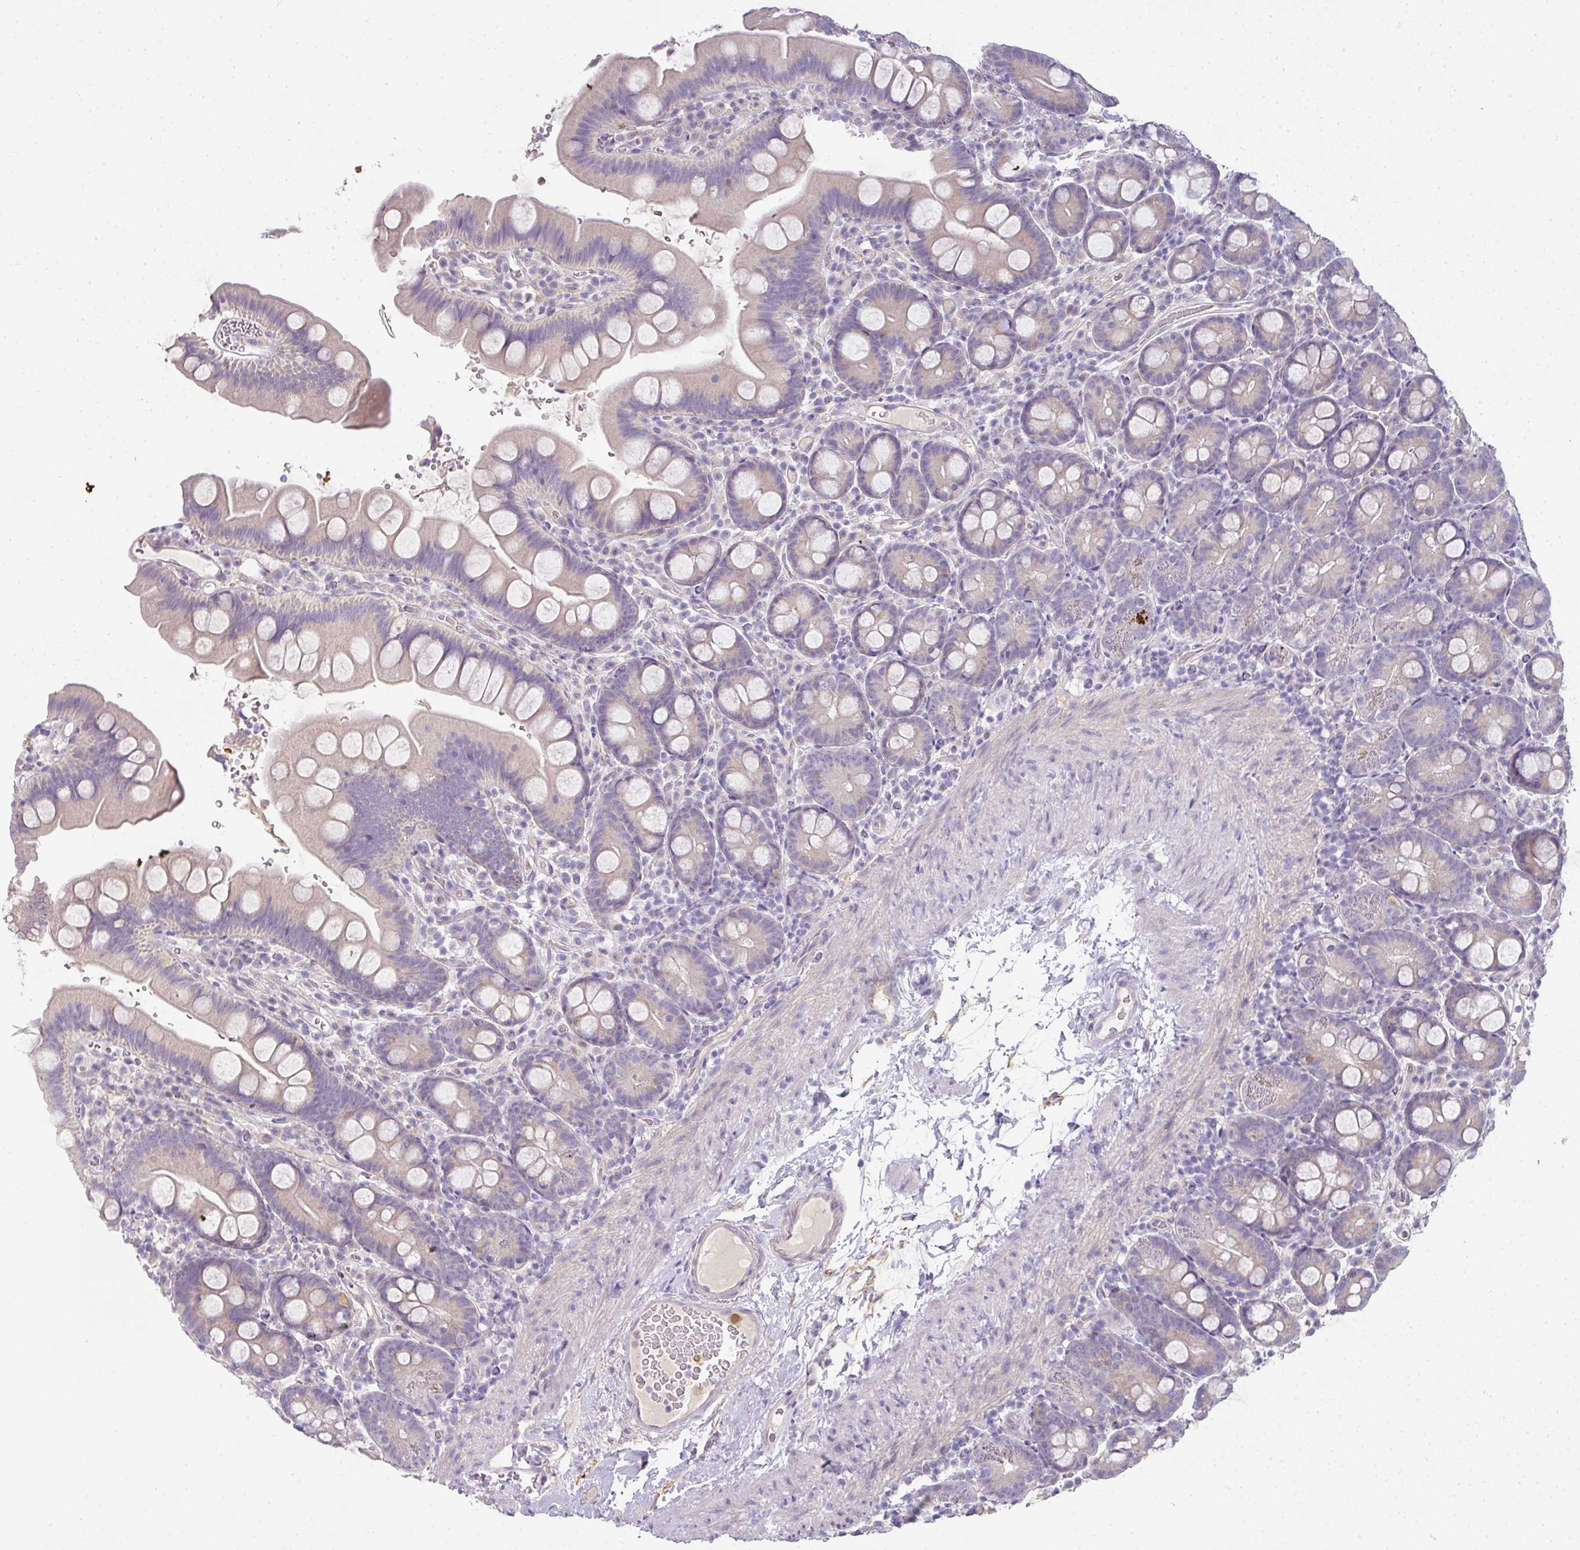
{"staining": {"intensity": "negative", "quantity": "none", "location": "none"}, "tissue": "small intestine", "cell_type": "Glandular cells", "image_type": "normal", "snomed": [{"axis": "morphology", "description": "Normal tissue, NOS"}, {"axis": "topography", "description": "Small intestine"}], "caption": "DAB immunohistochemical staining of benign small intestine displays no significant expression in glandular cells.", "gene": "HHEX", "patient": {"sex": "female", "age": 68}}